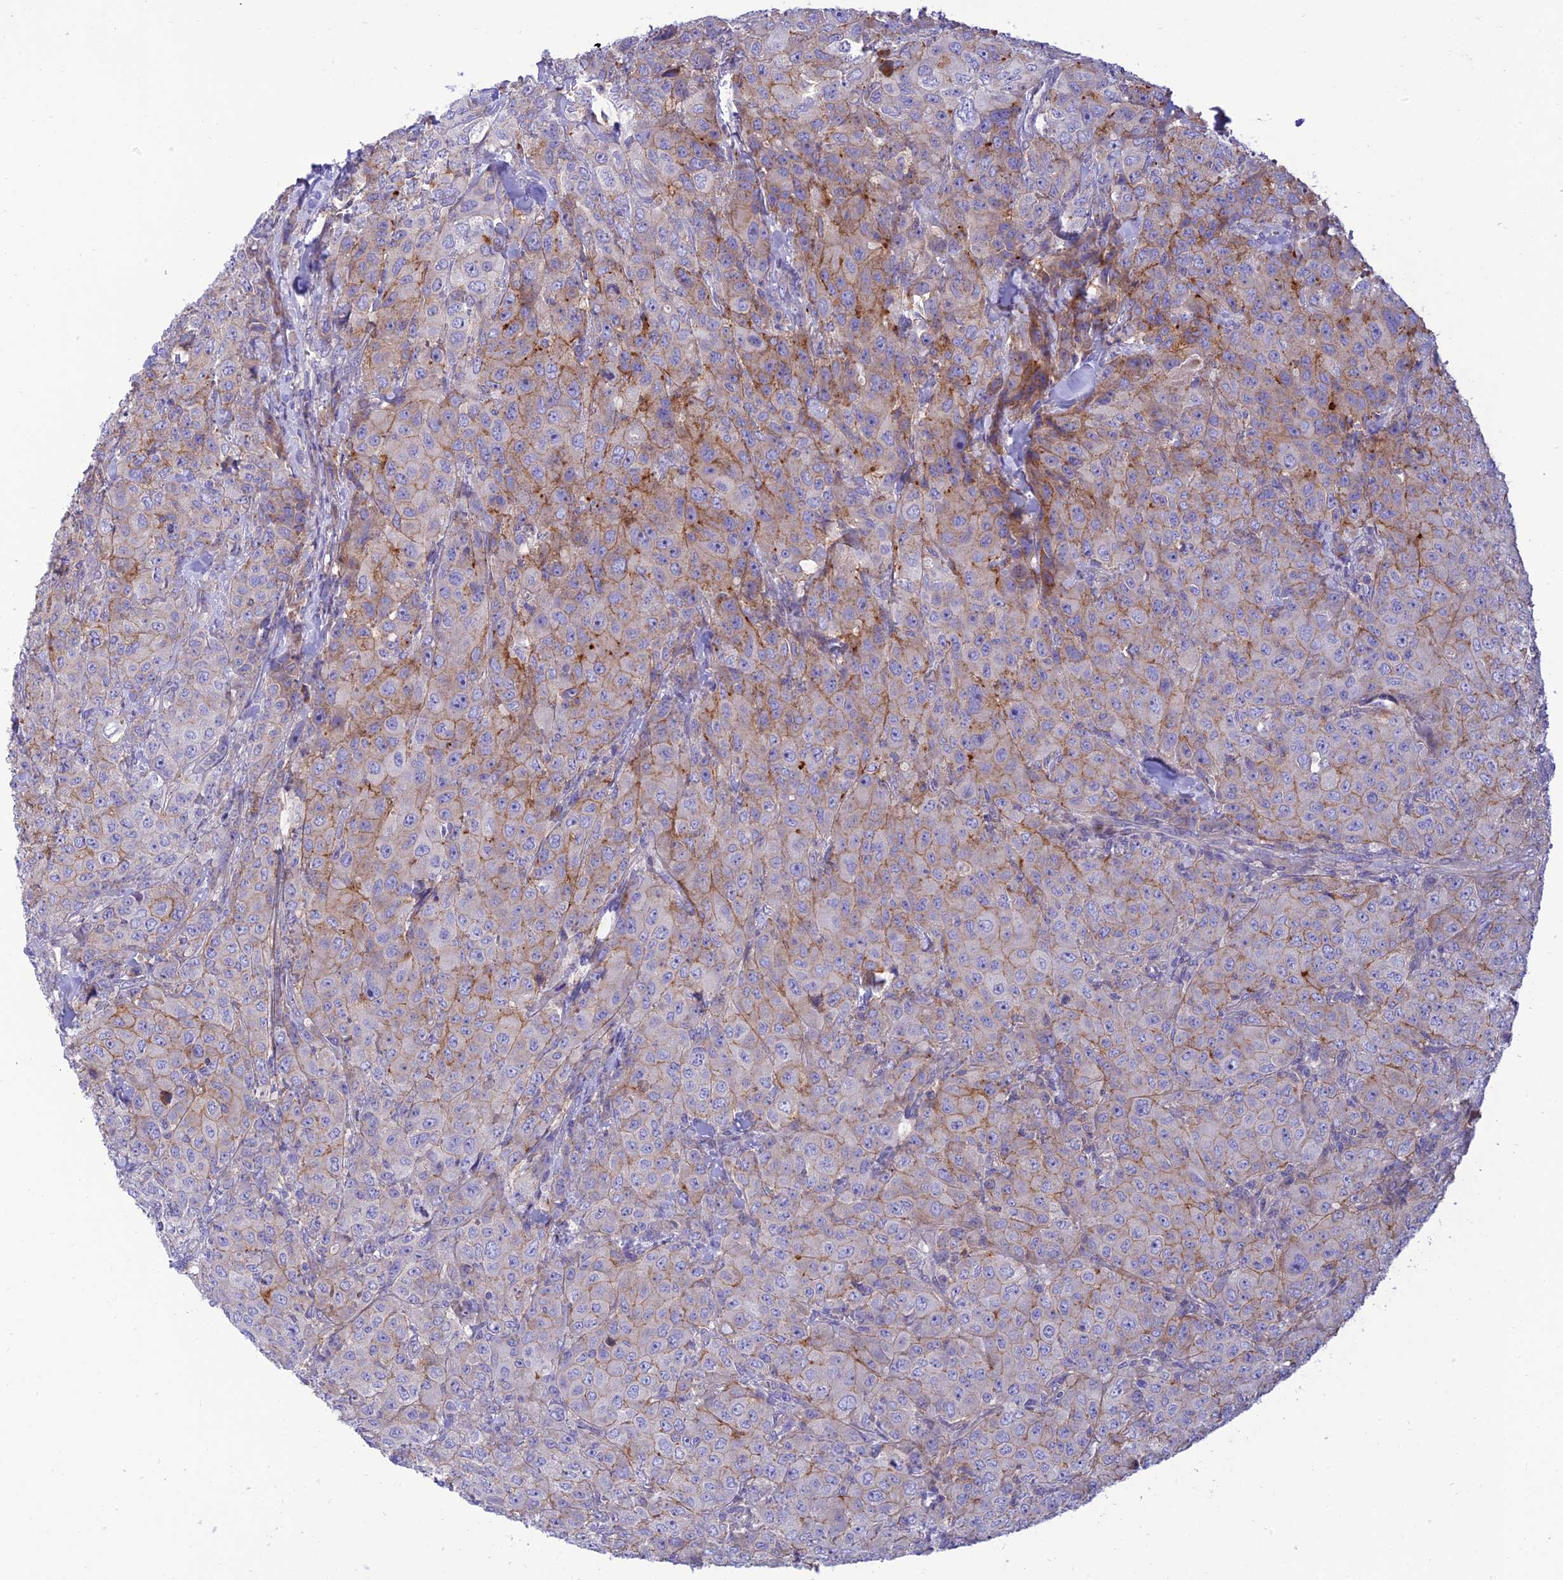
{"staining": {"intensity": "moderate", "quantity": "<25%", "location": "cytoplasmic/membranous"}, "tissue": "breast cancer", "cell_type": "Tumor cells", "image_type": "cancer", "snomed": [{"axis": "morphology", "description": "Duct carcinoma"}, {"axis": "topography", "description": "Breast"}], "caption": "Immunohistochemical staining of breast intraductal carcinoma reveals low levels of moderate cytoplasmic/membranous staining in approximately <25% of tumor cells.", "gene": "CCDC157", "patient": {"sex": "female", "age": 43}}